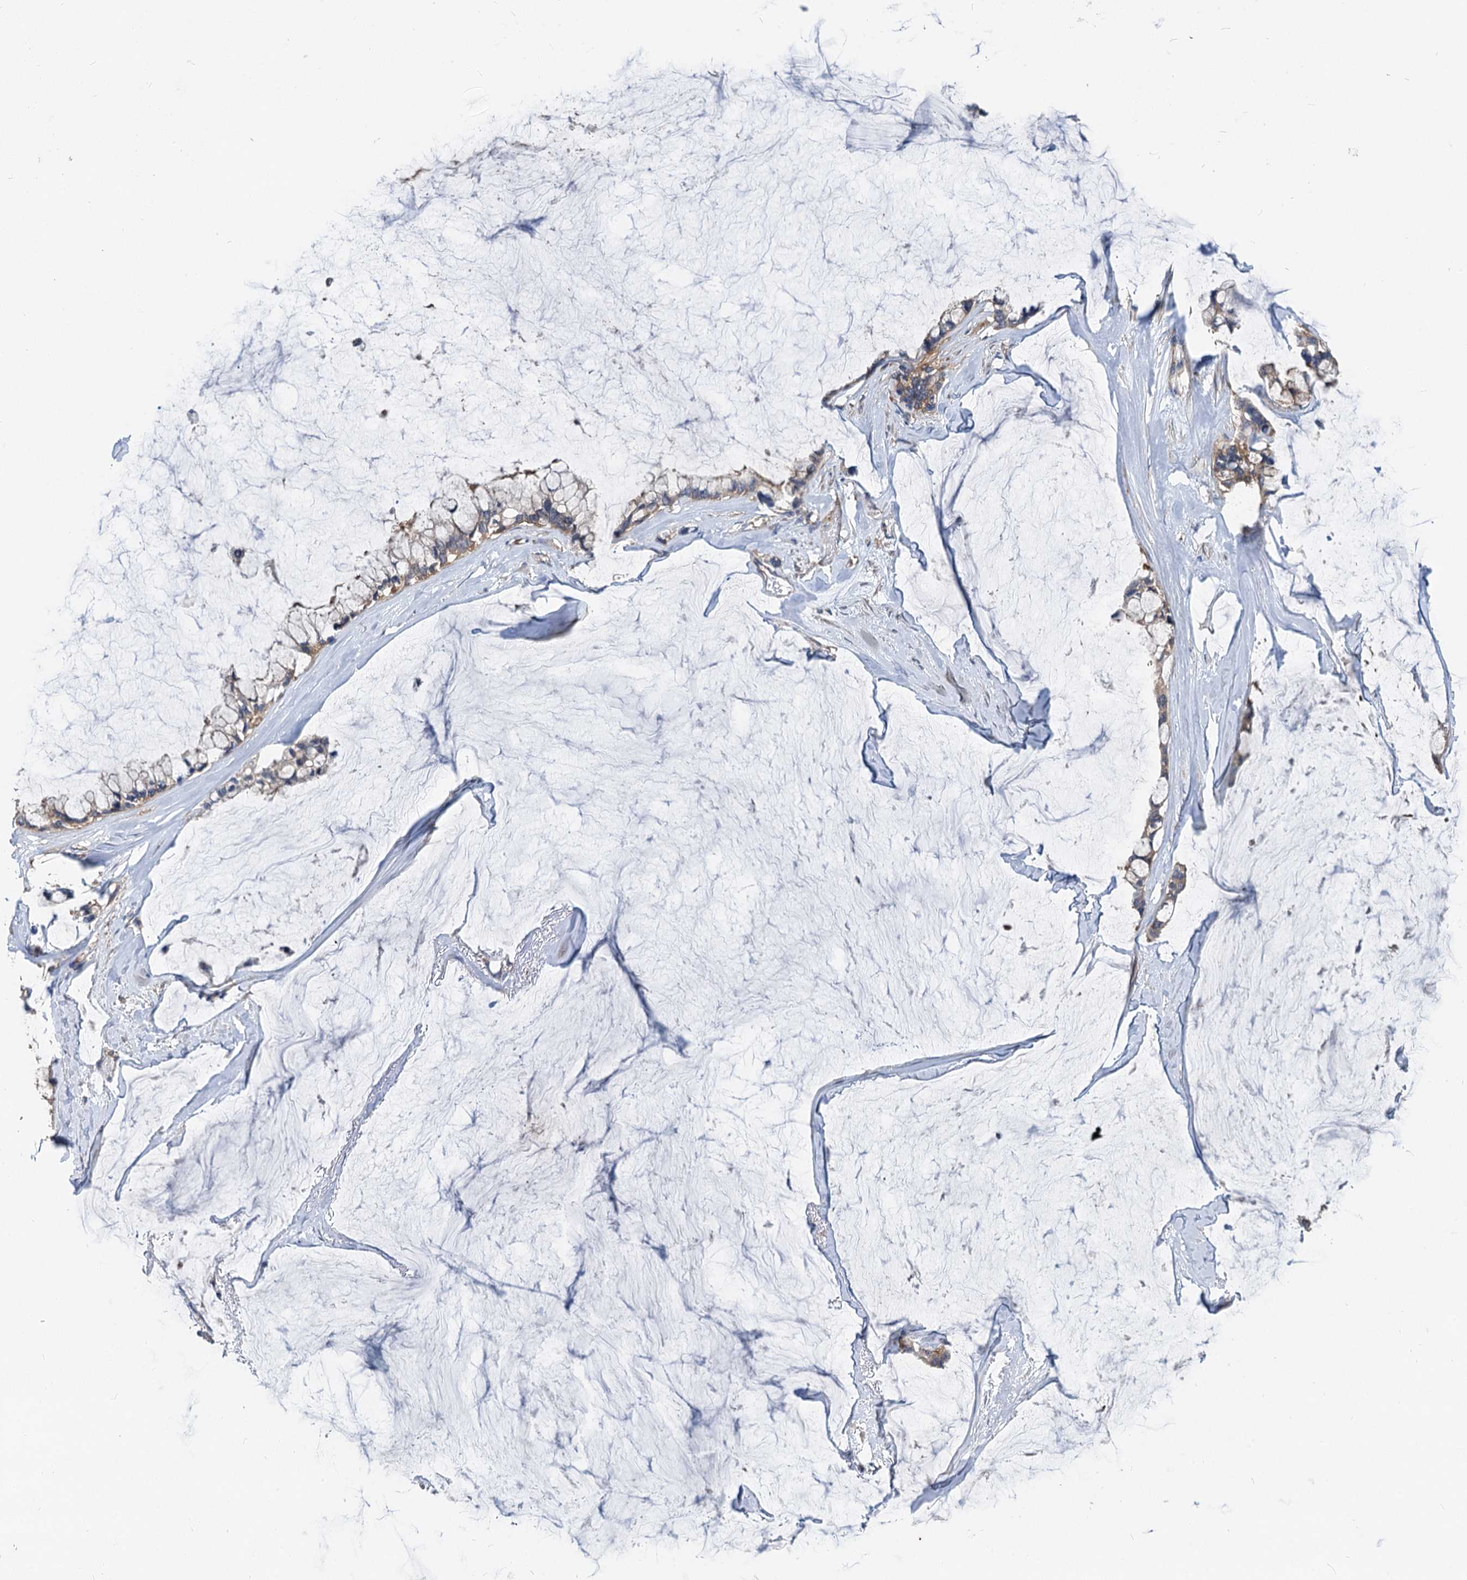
{"staining": {"intensity": "weak", "quantity": ">75%", "location": "cytoplasmic/membranous"}, "tissue": "ovarian cancer", "cell_type": "Tumor cells", "image_type": "cancer", "snomed": [{"axis": "morphology", "description": "Cystadenocarcinoma, mucinous, NOS"}, {"axis": "topography", "description": "Ovary"}], "caption": "Ovarian mucinous cystadenocarcinoma stained with a brown dye reveals weak cytoplasmic/membranous positive expression in about >75% of tumor cells.", "gene": "EIF2B2", "patient": {"sex": "female", "age": 39}}